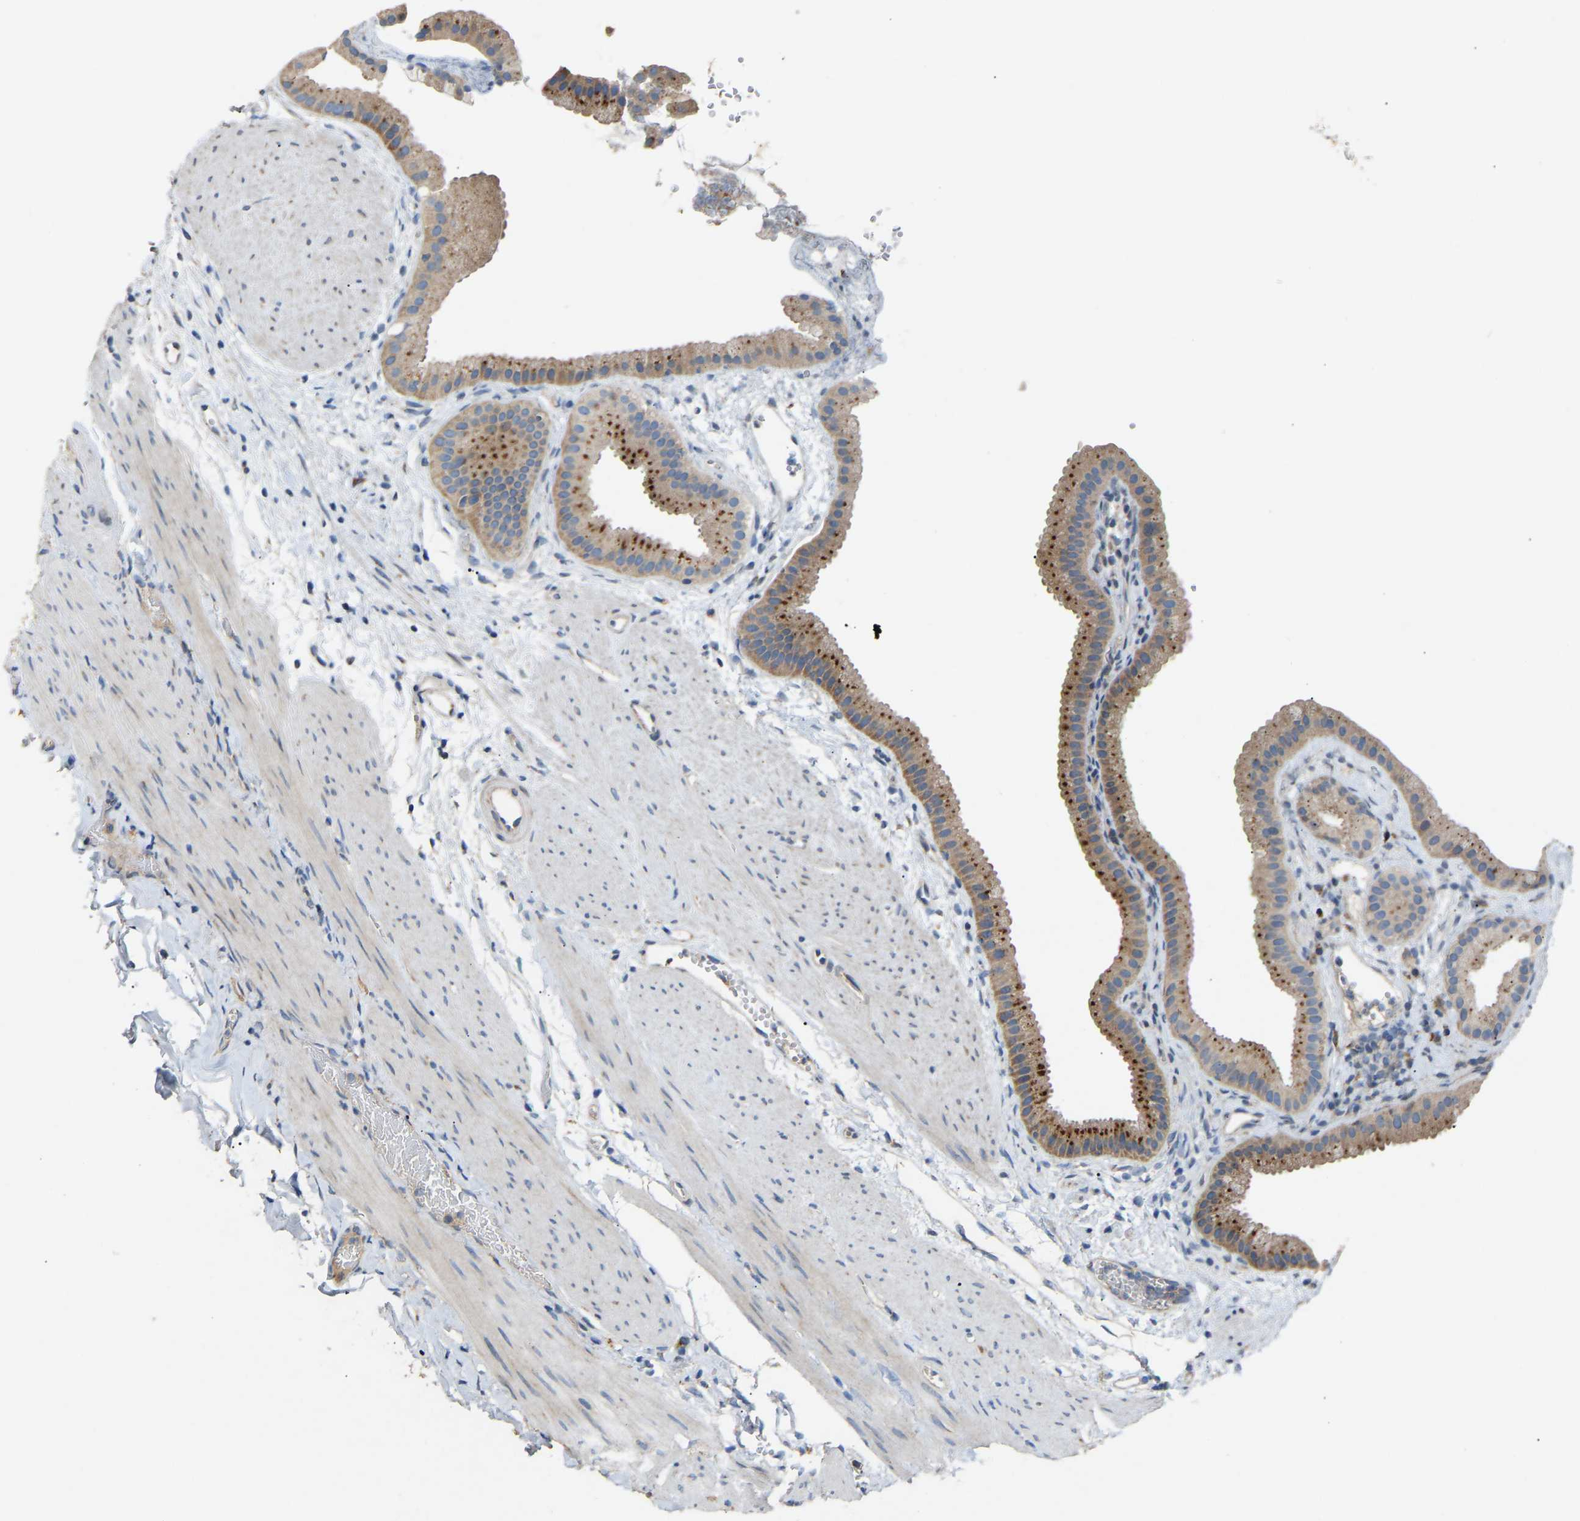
{"staining": {"intensity": "moderate", "quantity": ">75%", "location": "cytoplasmic/membranous"}, "tissue": "gallbladder", "cell_type": "Glandular cells", "image_type": "normal", "snomed": [{"axis": "morphology", "description": "Normal tissue, NOS"}, {"axis": "topography", "description": "Gallbladder"}], "caption": "Moderate cytoplasmic/membranous positivity for a protein is present in about >75% of glandular cells of benign gallbladder using immunohistochemistry (IHC).", "gene": "RGP1", "patient": {"sex": "female", "age": 64}}